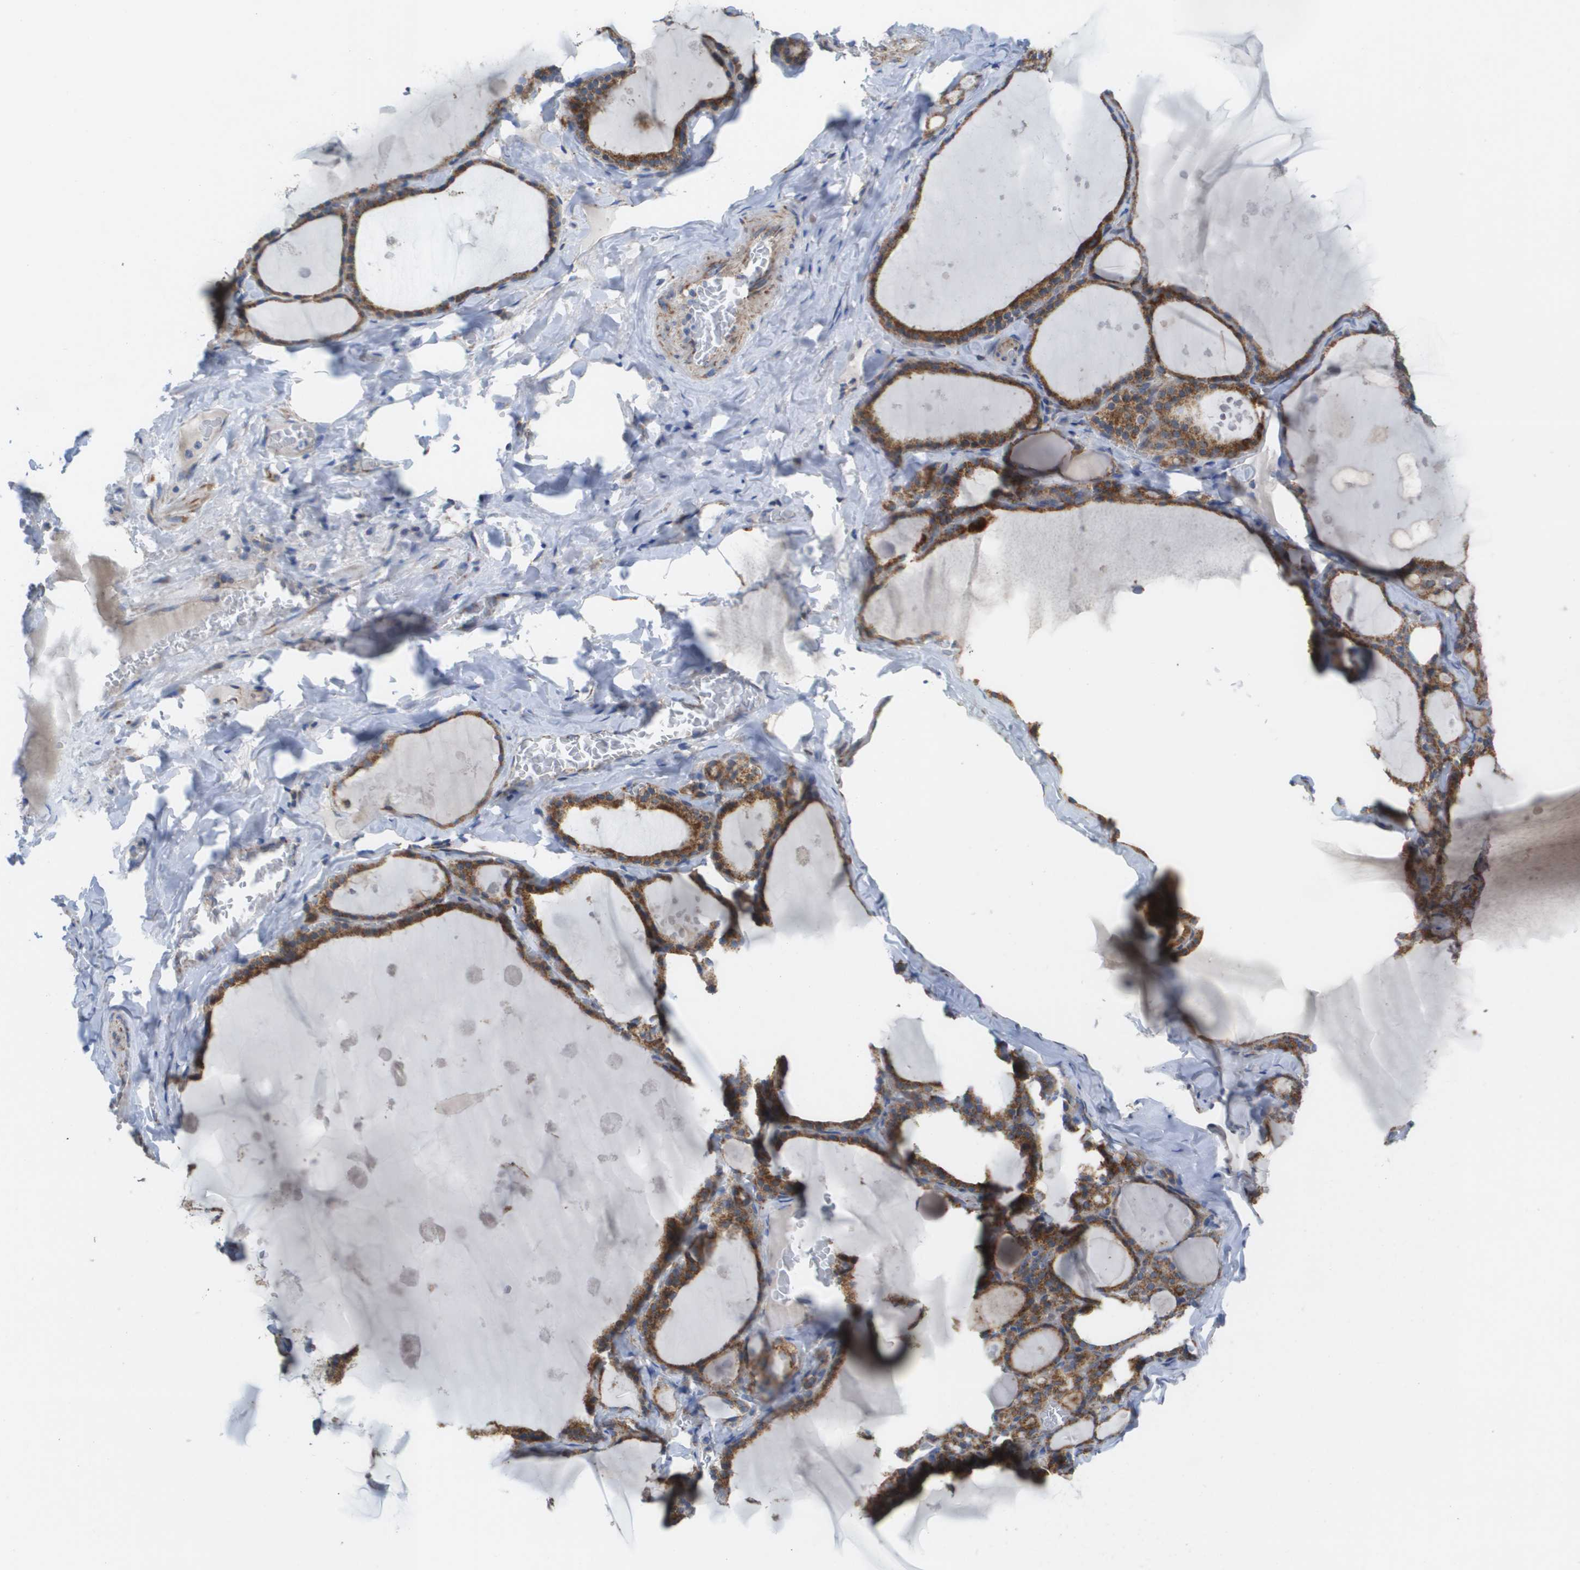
{"staining": {"intensity": "strong", "quantity": ">75%", "location": "cytoplasmic/membranous"}, "tissue": "thyroid gland", "cell_type": "Glandular cells", "image_type": "normal", "snomed": [{"axis": "morphology", "description": "Normal tissue, NOS"}, {"axis": "topography", "description": "Thyroid gland"}], "caption": "Immunohistochemistry micrograph of normal thyroid gland: human thyroid gland stained using immunohistochemistry displays high levels of strong protein expression localized specifically in the cytoplasmic/membranous of glandular cells, appearing as a cytoplasmic/membranous brown color.", "gene": "FIS1", "patient": {"sex": "male", "age": 56}}